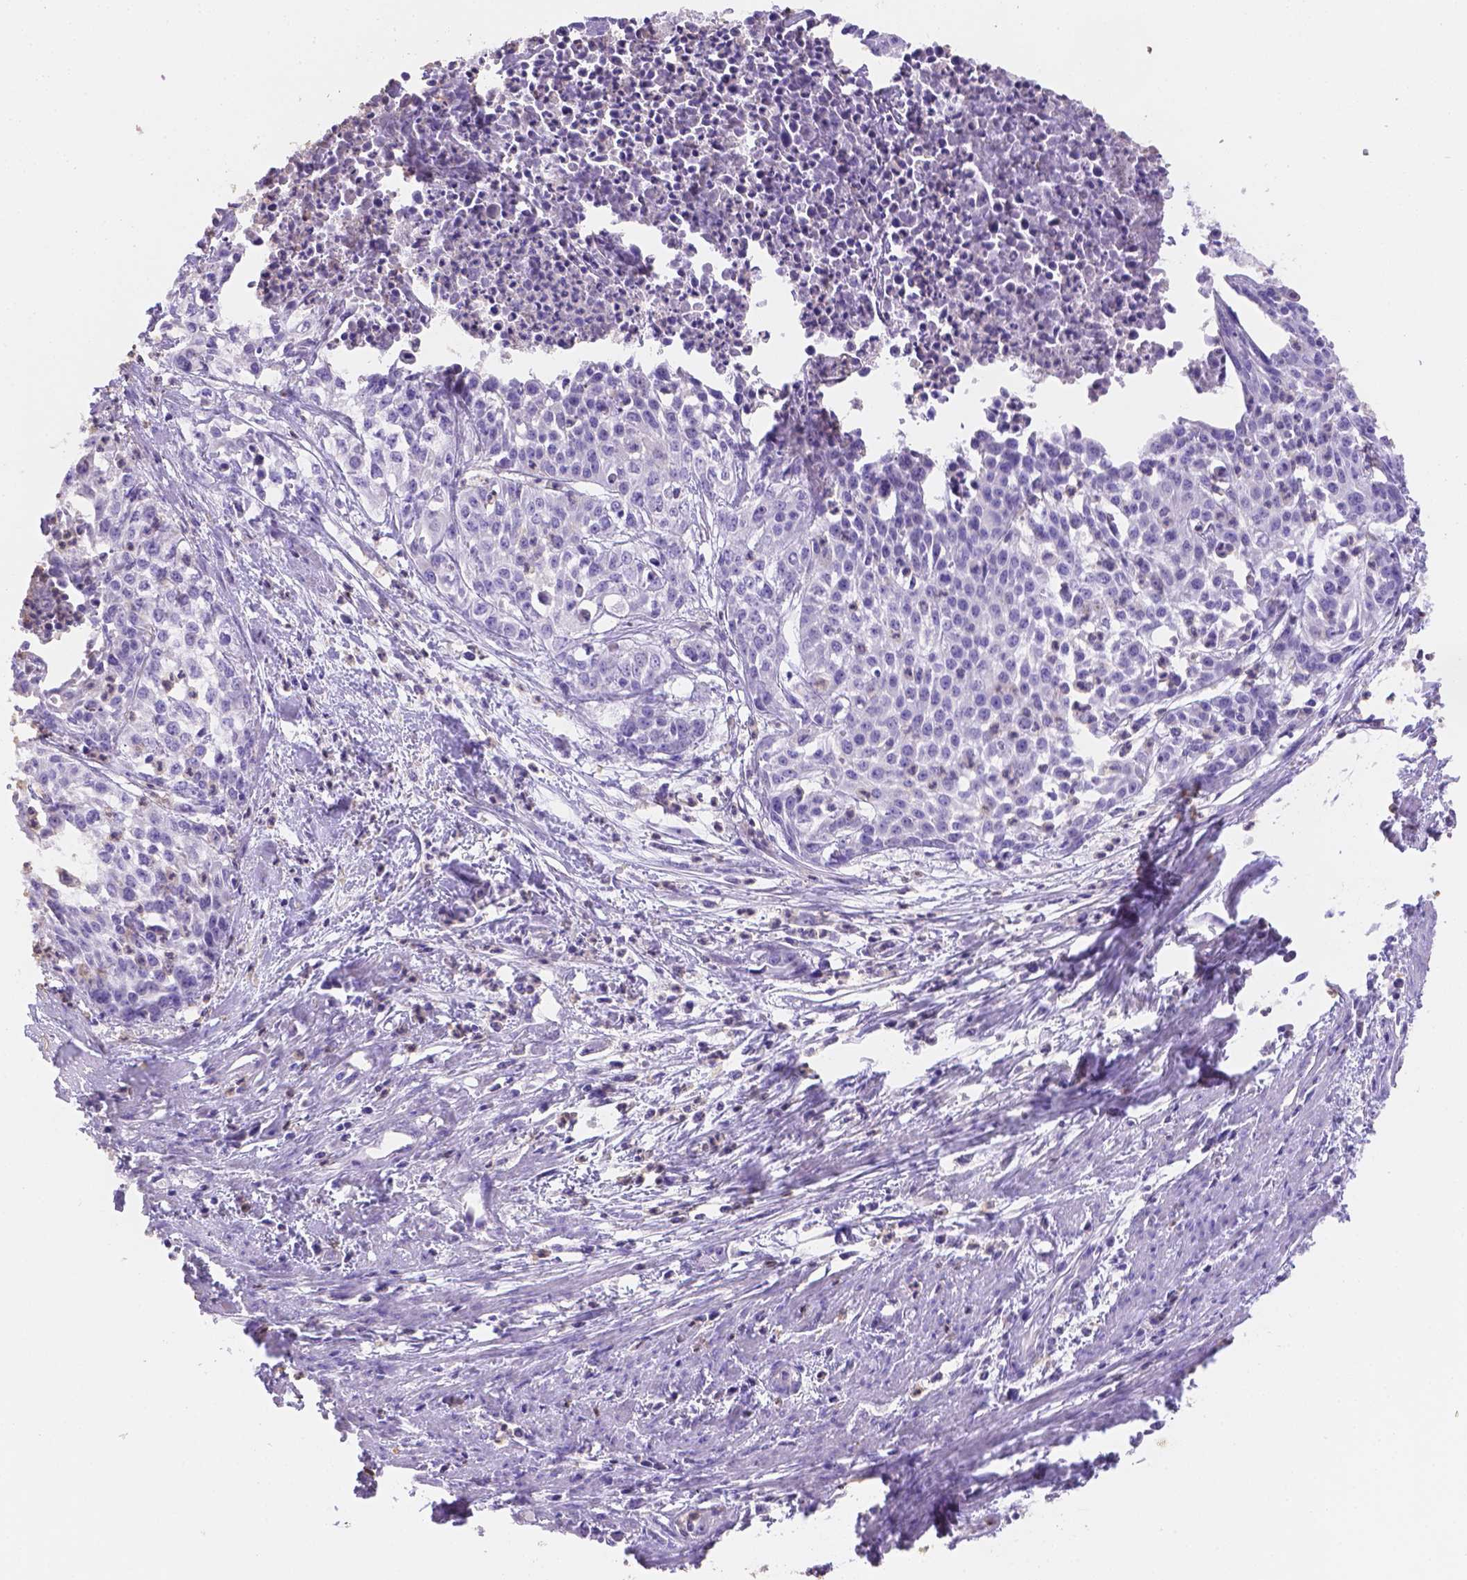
{"staining": {"intensity": "negative", "quantity": "none", "location": "none"}, "tissue": "cervical cancer", "cell_type": "Tumor cells", "image_type": "cancer", "snomed": [{"axis": "morphology", "description": "Squamous cell carcinoma, NOS"}, {"axis": "topography", "description": "Cervix"}], "caption": "This photomicrograph is of cervical squamous cell carcinoma stained with immunohistochemistry (IHC) to label a protein in brown with the nuclei are counter-stained blue. There is no positivity in tumor cells.", "gene": "NXPE2", "patient": {"sex": "female", "age": 39}}